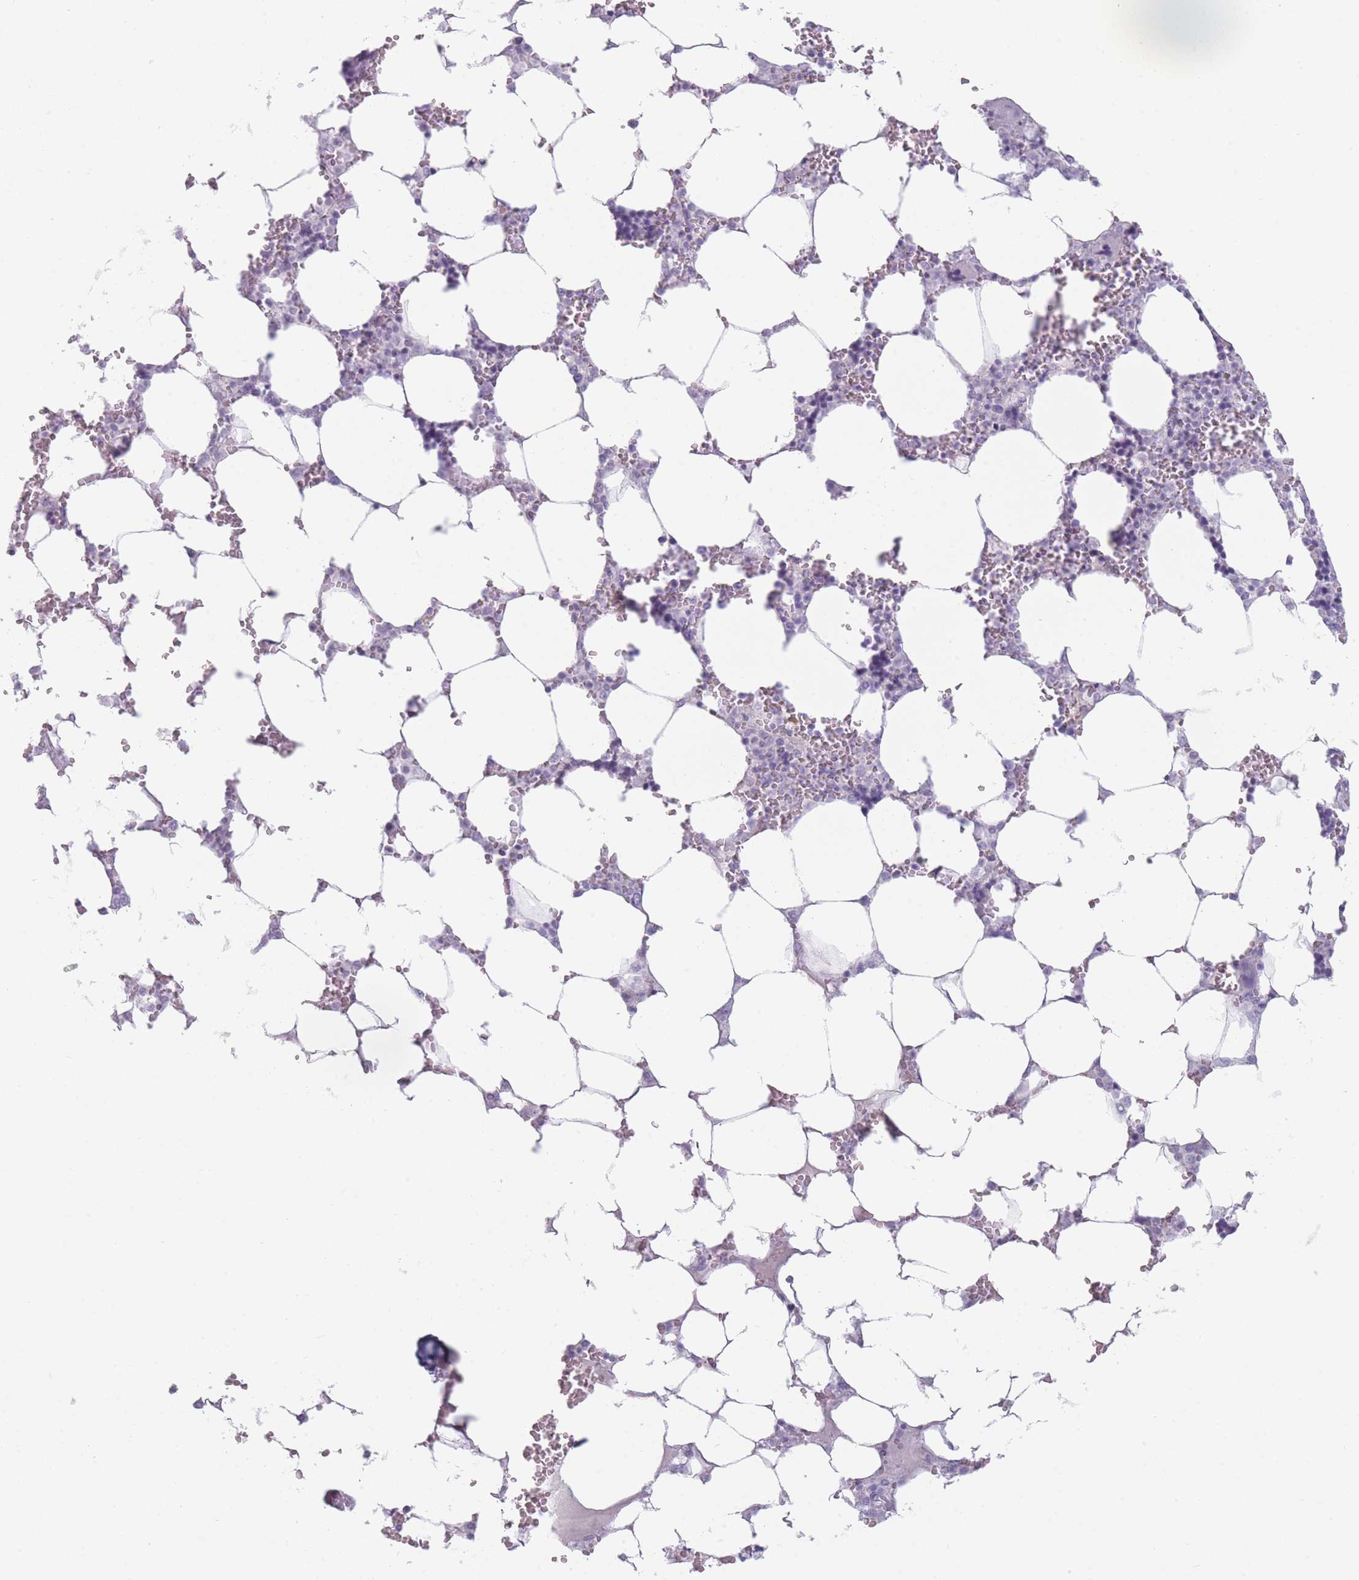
{"staining": {"intensity": "negative", "quantity": "none", "location": "none"}, "tissue": "bone marrow", "cell_type": "Hematopoietic cells", "image_type": "normal", "snomed": [{"axis": "morphology", "description": "Normal tissue, NOS"}, {"axis": "topography", "description": "Bone marrow"}], "caption": "An image of bone marrow stained for a protein reveals no brown staining in hematopoietic cells. (DAB (3,3'-diaminobenzidine) IHC with hematoxylin counter stain).", "gene": "GPR12", "patient": {"sex": "male", "age": 64}}